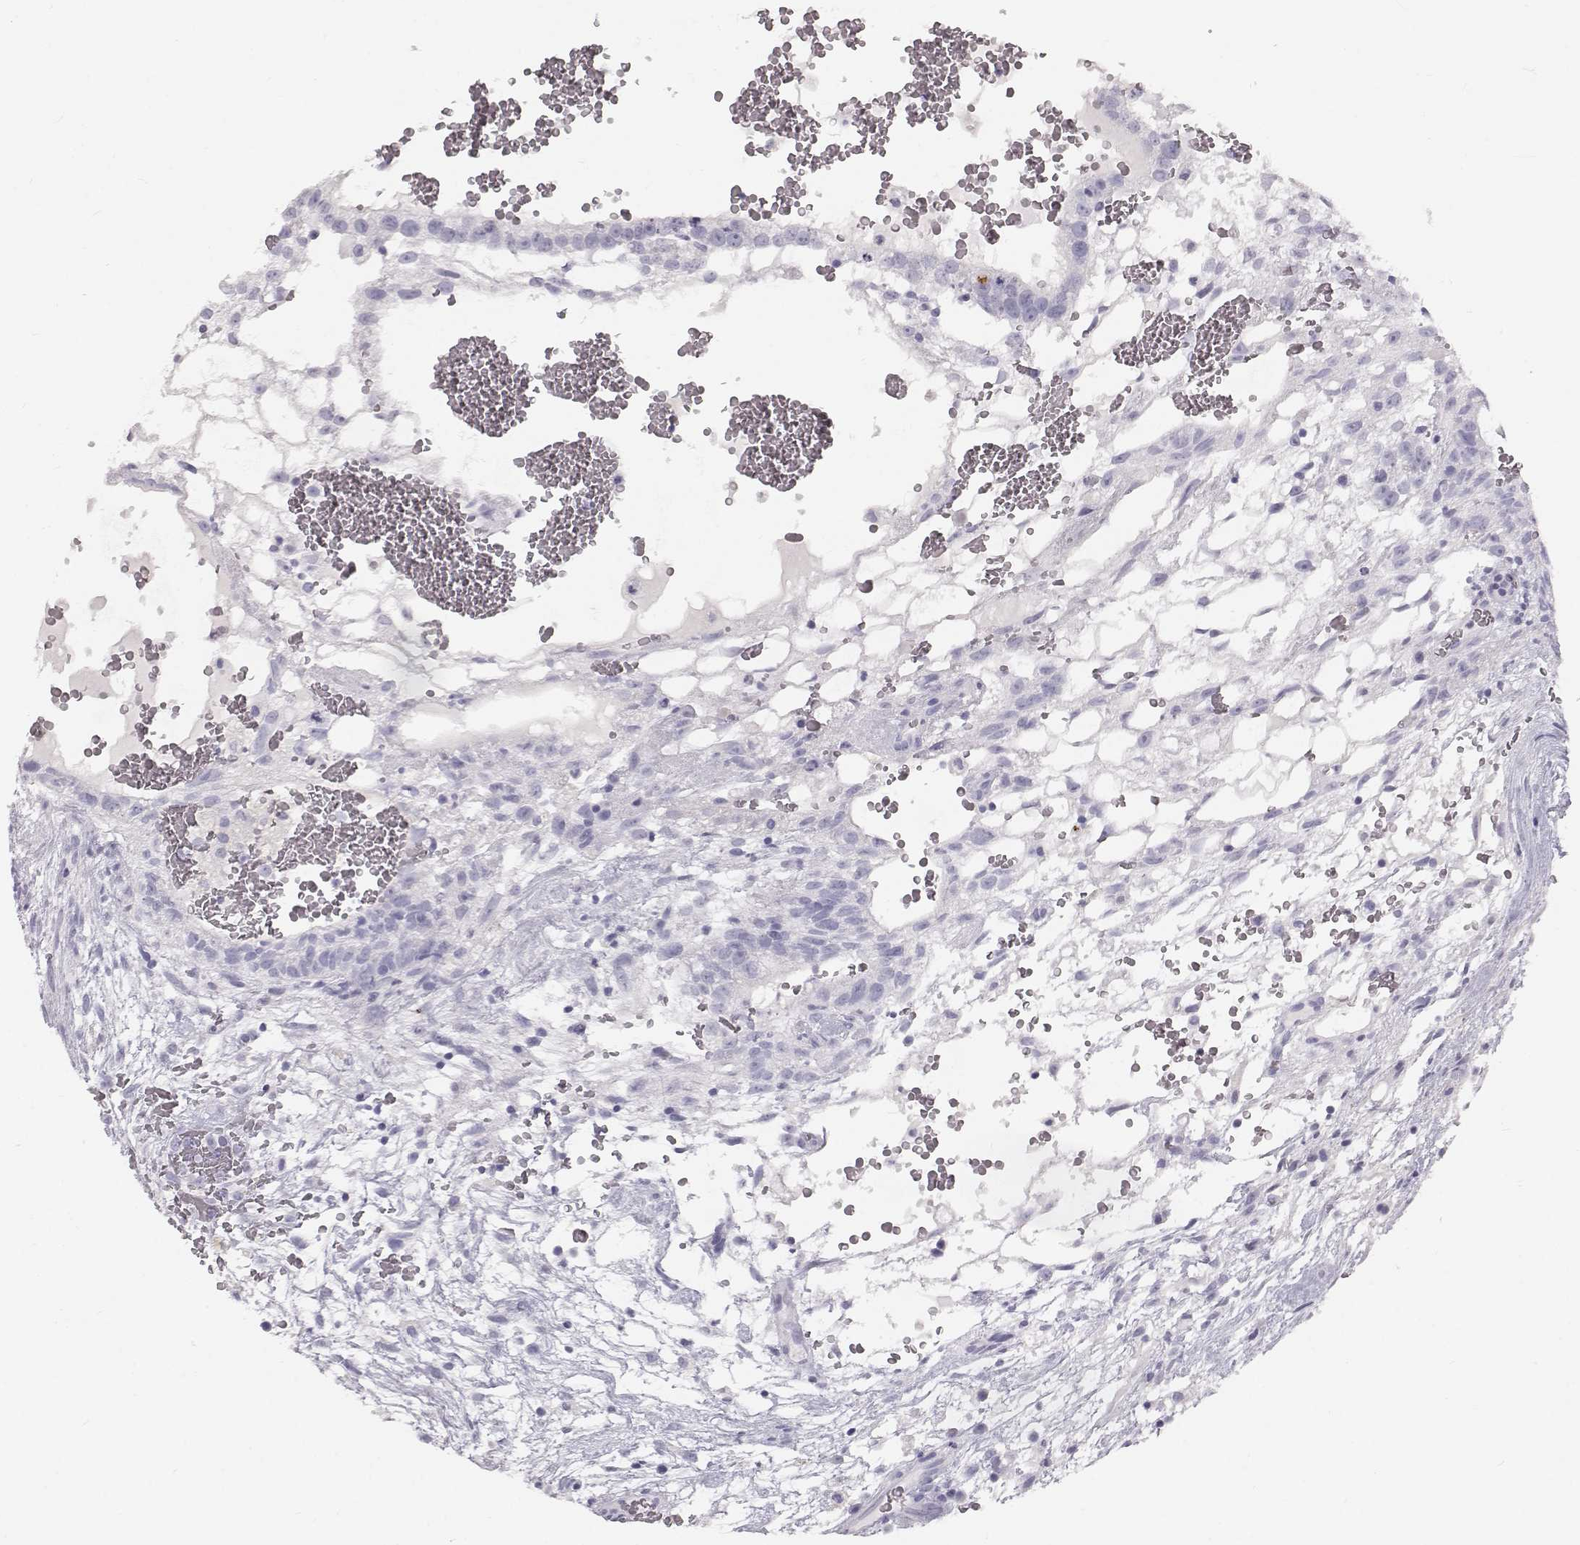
{"staining": {"intensity": "negative", "quantity": "none", "location": "none"}, "tissue": "testis cancer", "cell_type": "Tumor cells", "image_type": "cancer", "snomed": [{"axis": "morphology", "description": "Normal tissue, NOS"}, {"axis": "morphology", "description": "Carcinoma, Embryonal, NOS"}, {"axis": "topography", "description": "Testis"}], "caption": "This is an IHC photomicrograph of human embryonal carcinoma (testis). There is no expression in tumor cells.", "gene": "KRTAP16-1", "patient": {"sex": "male", "age": 32}}